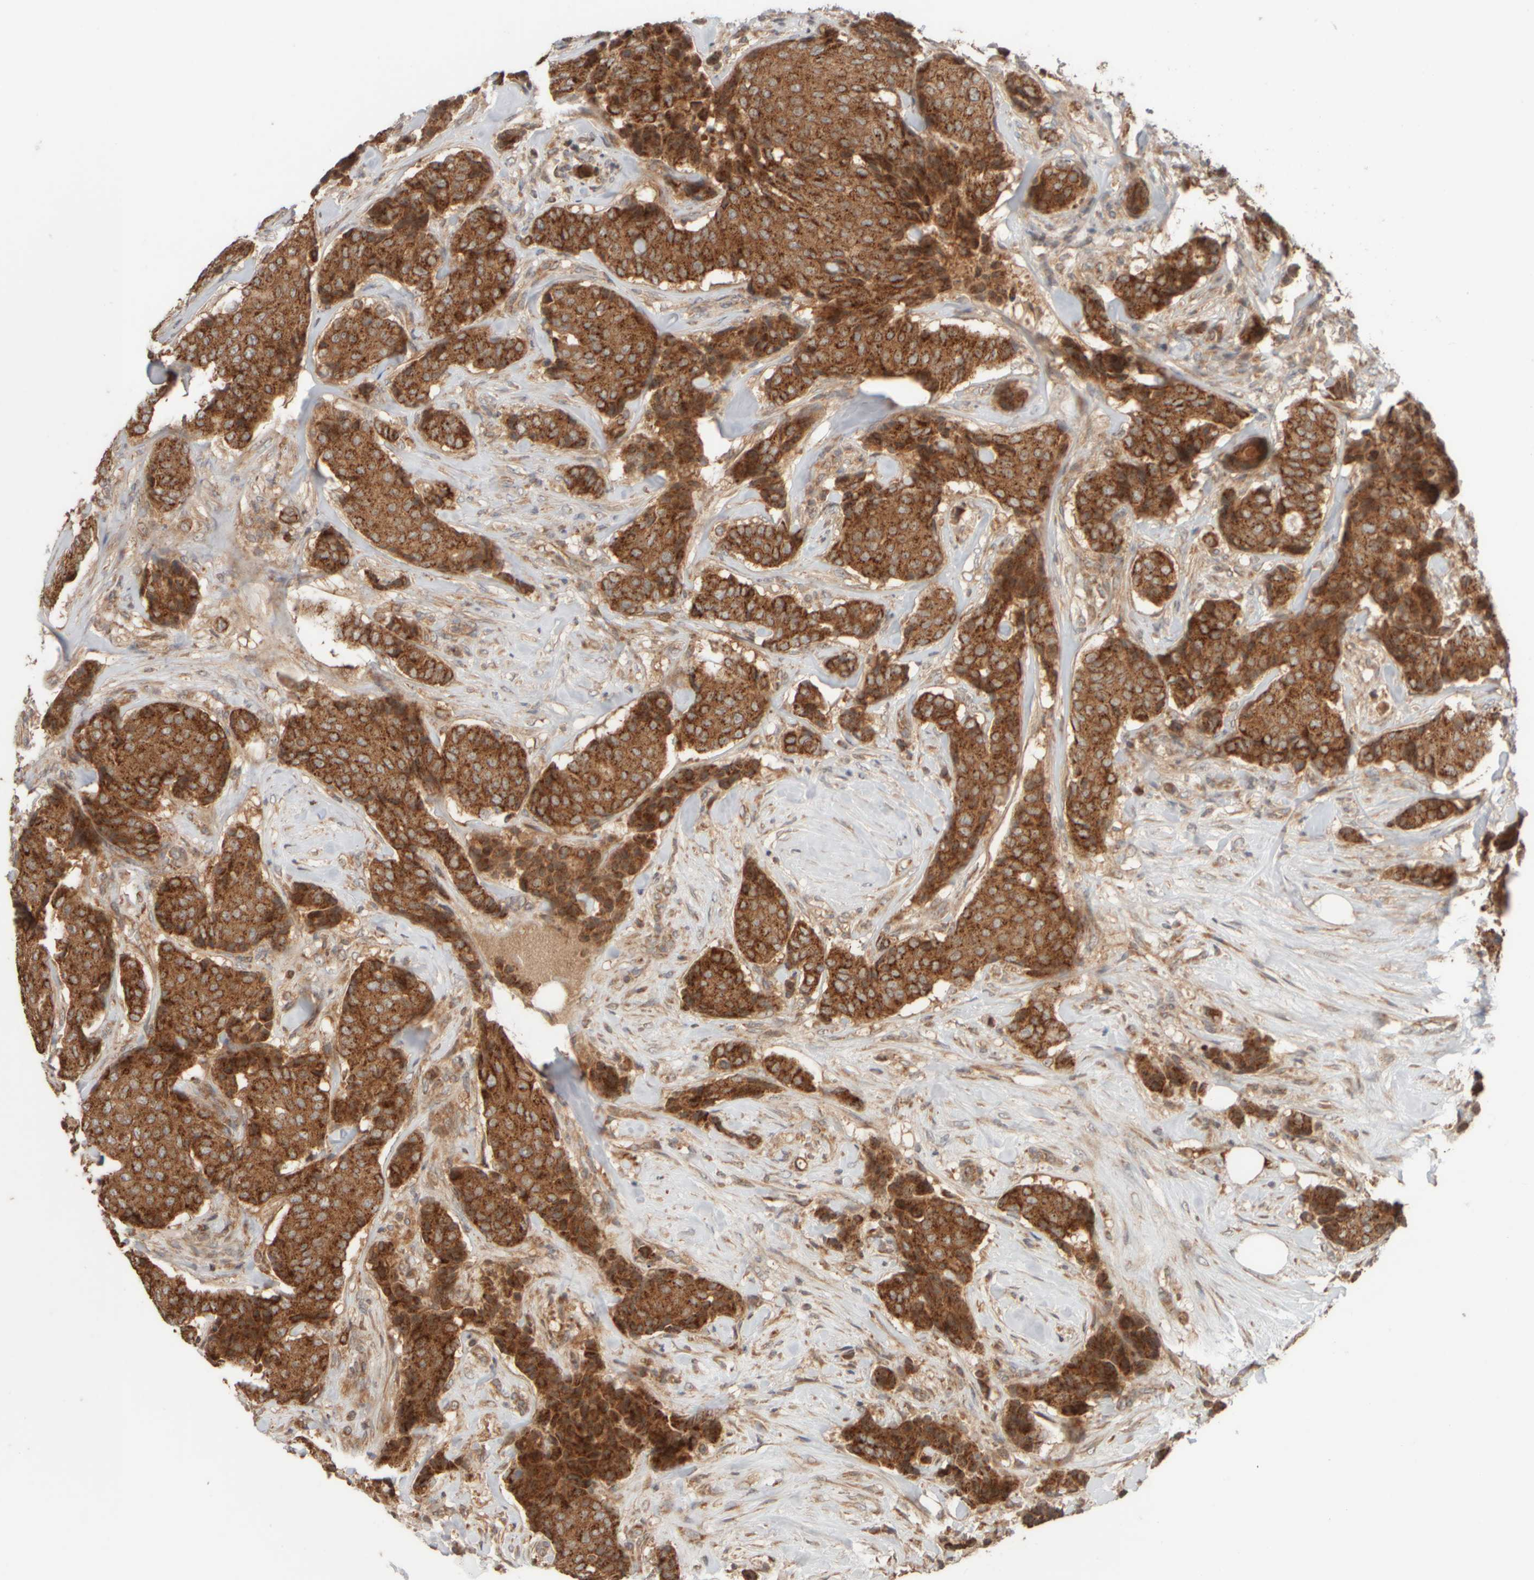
{"staining": {"intensity": "strong", "quantity": ">75%", "location": "cytoplasmic/membranous"}, "tissue": "breast cancer", "cell_type": "Tumor cells", "image_type": "cancer", "snomed": [{"axis": "morphology", "description": "Duct carcinoma"}, {"axis": "topography", "description": "Breast"}], "caption": "The histopathology image reveals a brown stain indicating the presence of a protein in the cytoplasmic/membranous of tumor cells in breast cancer (intraductal carcinoma).", "gene": "EIF2B3", "patient": {"sex": "female", "age": 75}}